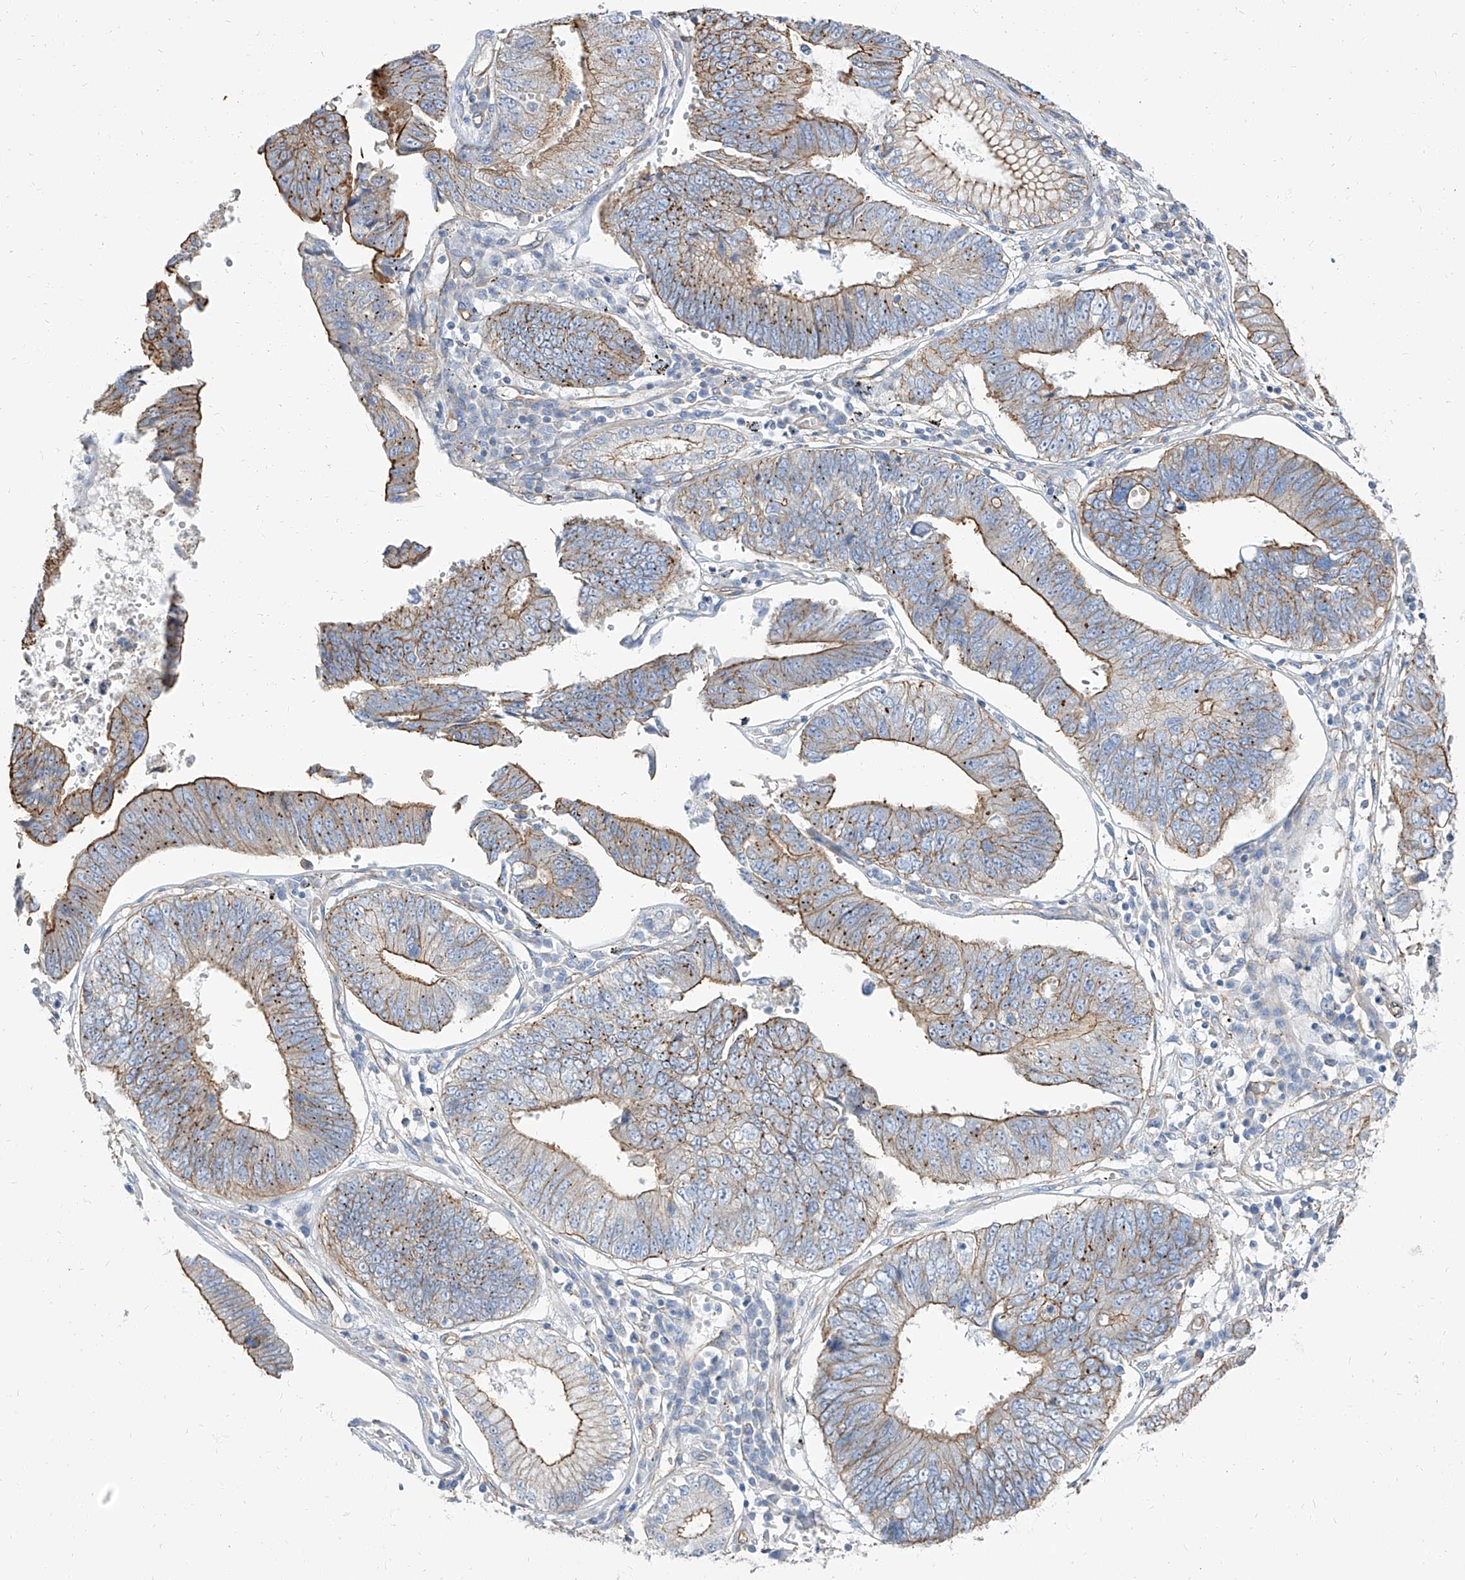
{"staining": {"intensity": "strong", "quantity": "25%-75%", "location": "cytoplasmic/membranous"}, "tissue": "stomach cancer", "cell_type": "Tumor cells", "image_type": "cancer", "snomed": [{"axis": "morphology", "description": "Adenocarcinoma, NOS"}, {"axis": "topography", "description": "Stomach"}], "caption": "Immunohistochemical staining of stomach adenocarcinoma exhibits high levels of strong cytoplasmic/membranous positivity in about 25%-75% of tumor cells.", "gene": "TXLNB", "patient": {"sex": "male", "age": 59}}